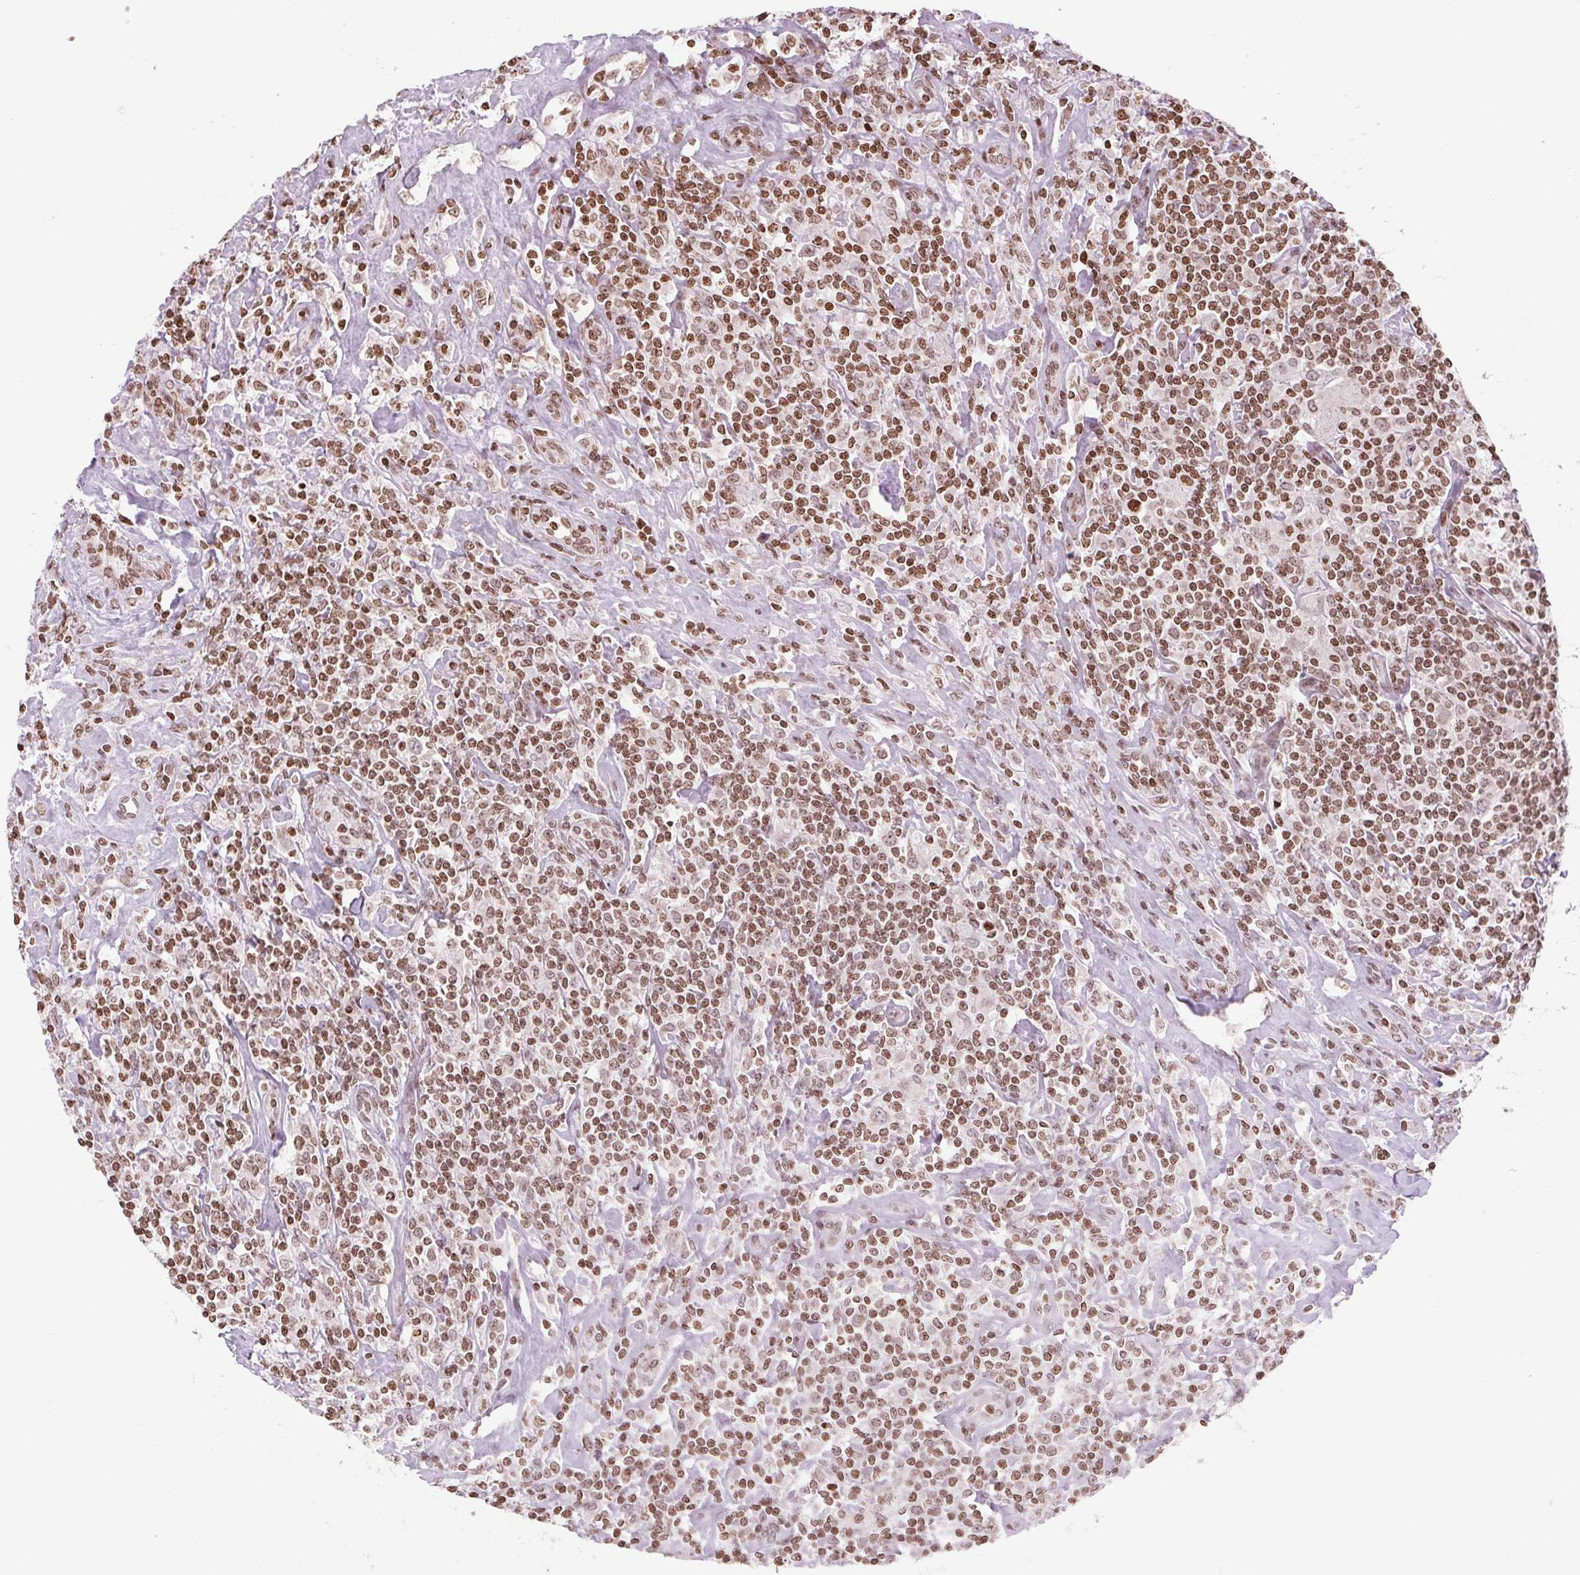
{"staining": {"intensity": "weak", "quantity": "25%-75%", "location": "nuclear"}, "tissue": "lymphoma", "cell_type": "Tumor cells", "image_type": "cancer", "snomed": [{"axis": "morphology", "description": "Hodgkin's disease, NOS"}, {"axis": "morphology", "description": "Hodgkin's lymphoma, nodular sclerosis"}, {"axis": "topography", "description": "Lymph node"}], "caption": "The image demonstrates staining of lymphoma, revealing weak nuclear protein positivity (brown color) within tumor cells.", "gene": "SMIM12", "patient": {"sex": "female", "age": 10}}